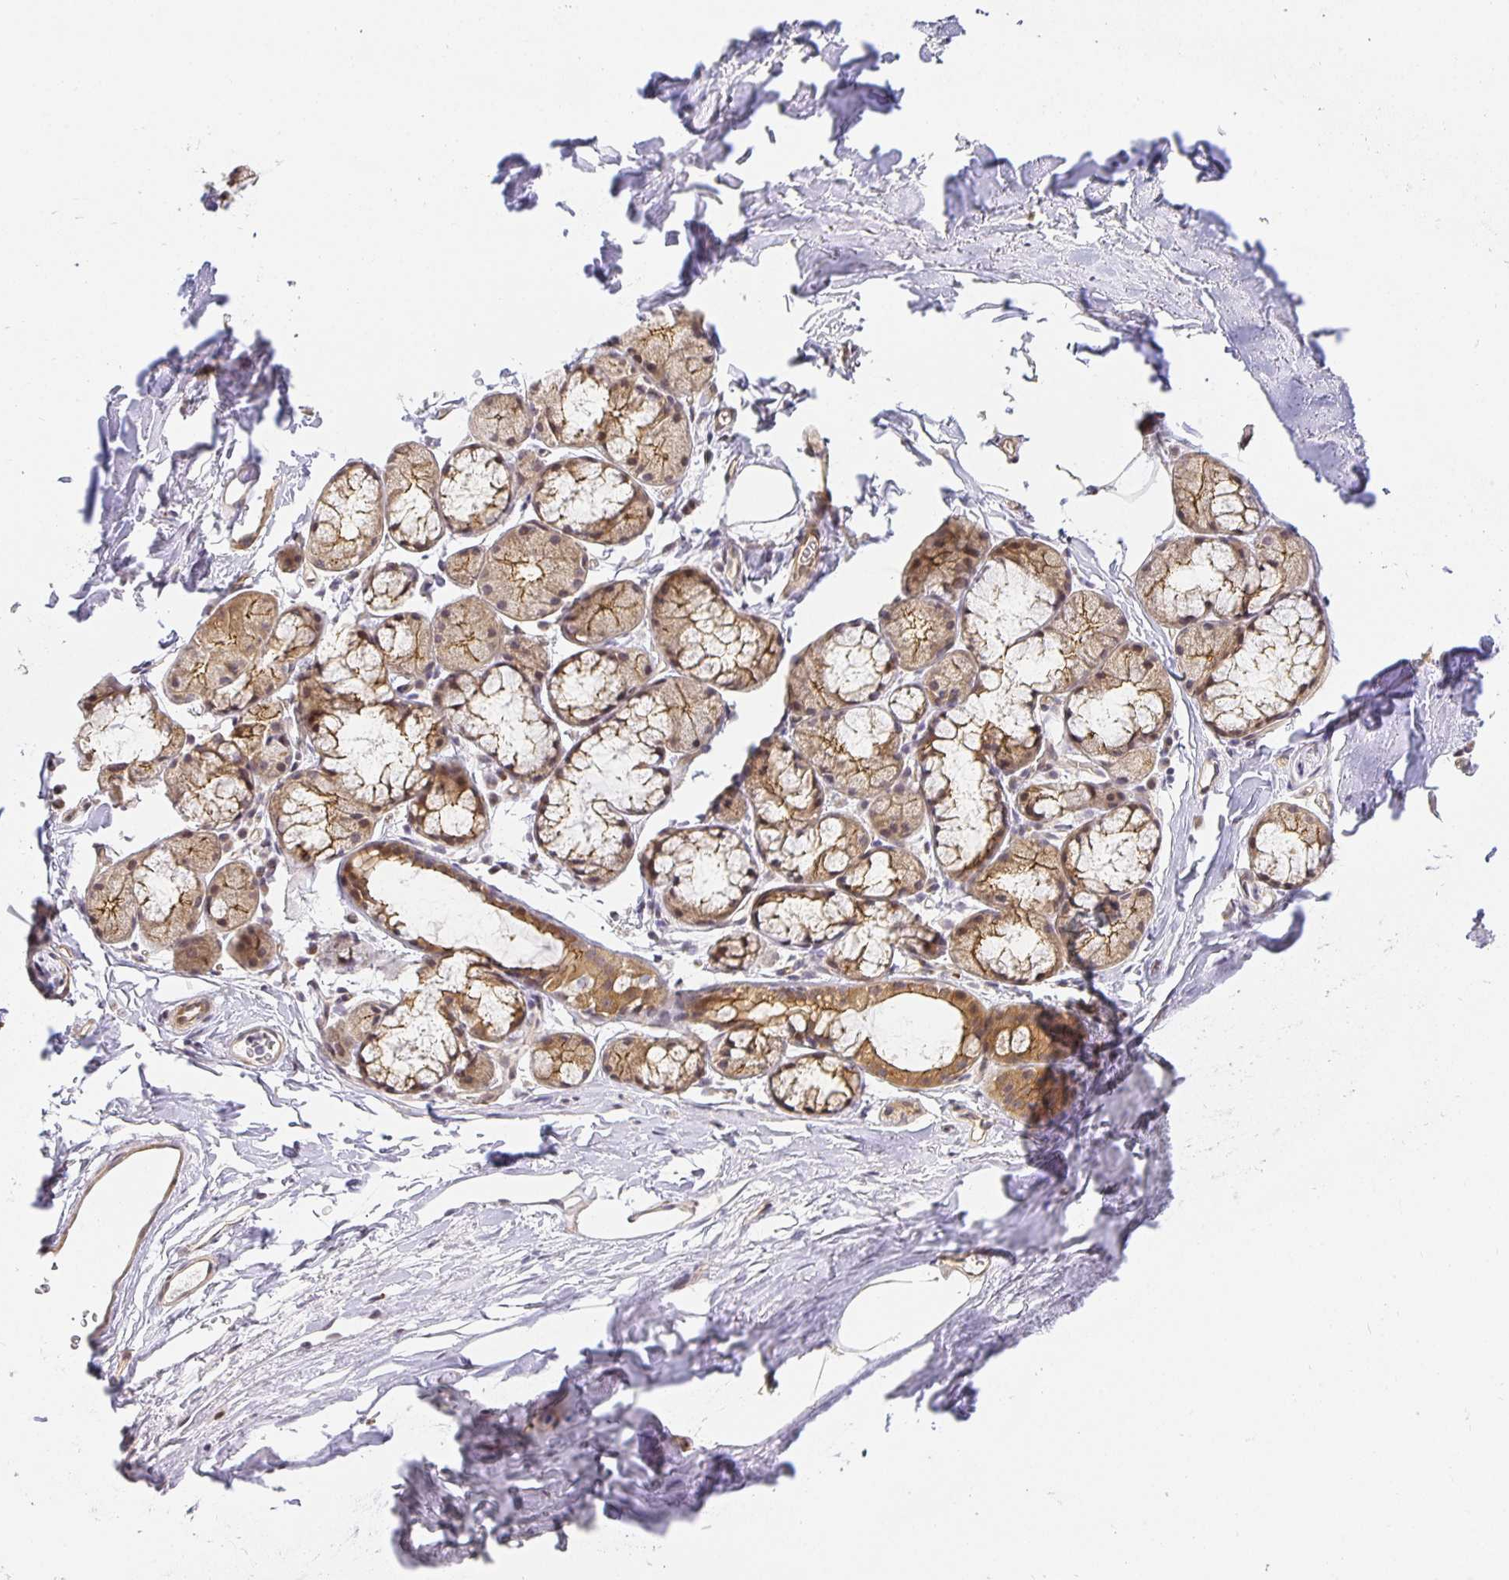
{"staining": {"intensity": "weak", "quantity": "<25%", "location": "cytoplasmic/membranous"}, "tissue": "adipose tissue", "cell_type": "Adipocytes", "image_type": "normal", "snomed": [{"axis": "morphology", "description": "Normal tissue, NOS"}, {"axis": "topography", "description": "Lymph node"}, {"axis": "topography", "description": "Cartilage tissue"}, {"axis": "topography", "description": "Bronchus"}], "caption": "High power microscopy photomicrograph of an immunohistochemistry image of benign adipose tissue, revealing no significant staining in adipocytes.", "gene": "TJP3", "patient": {"sex": "female", "age": 70}}